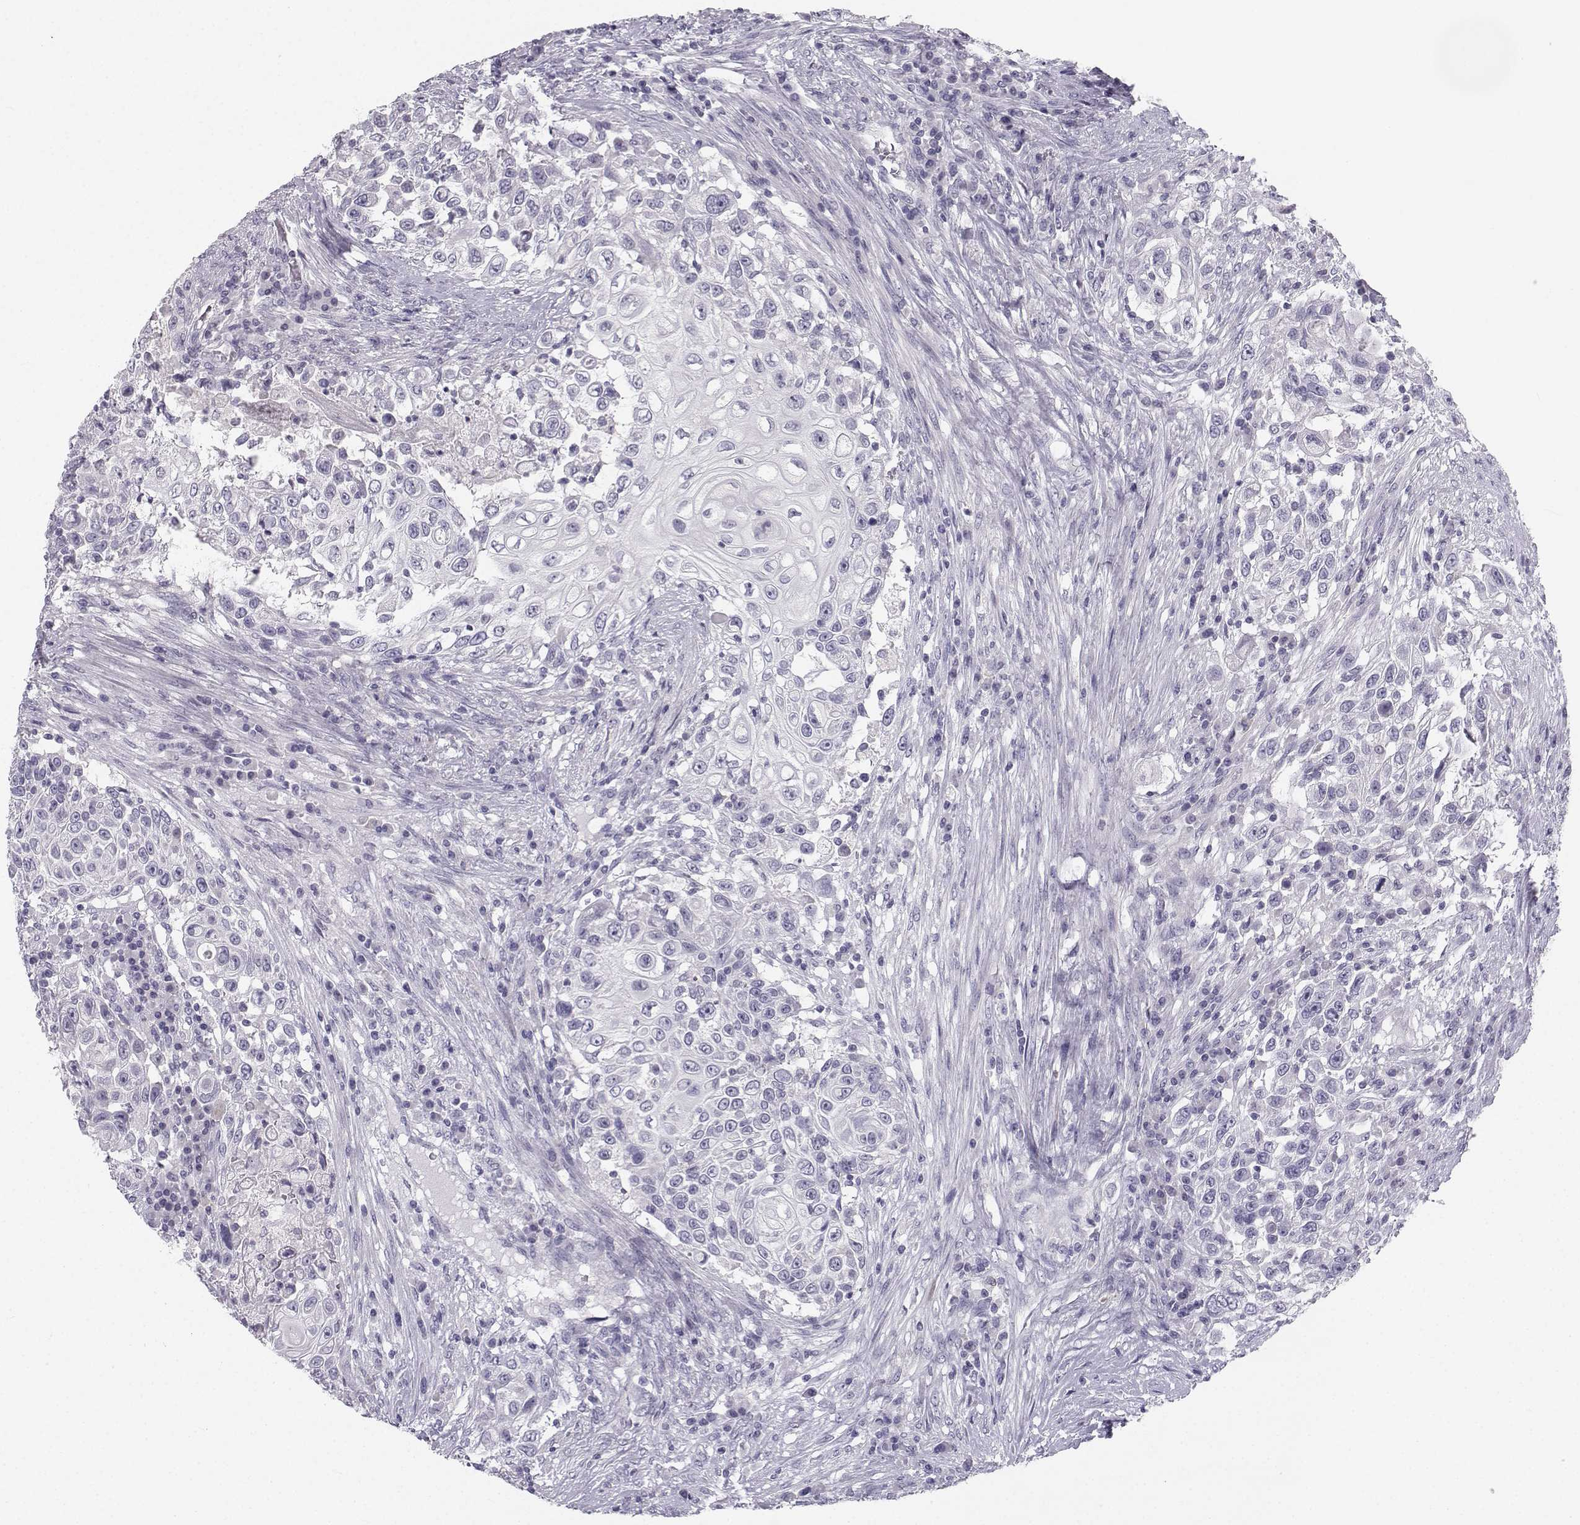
{"staining": {"intensity": "negative", "quantity": "none", "location": "none"}, "tissue": "urothelial cancer", "cell_type": "Tumor cells", "image_type": "cancer", "snomed": [{"axis": "morphology", "description": "Urothelial carcinoma, High grade"}, {"axis": "topography", "description": "Urinary bladder"}], "caption": "IHC image of neoplastic tissue: urothelial cancer stained with DAB (3,3'-diaminobenzidine) displays no significant protein staining in tumor cells.", "gene": "SYCE1", "patient": {"sex": "female", "age": 56}}